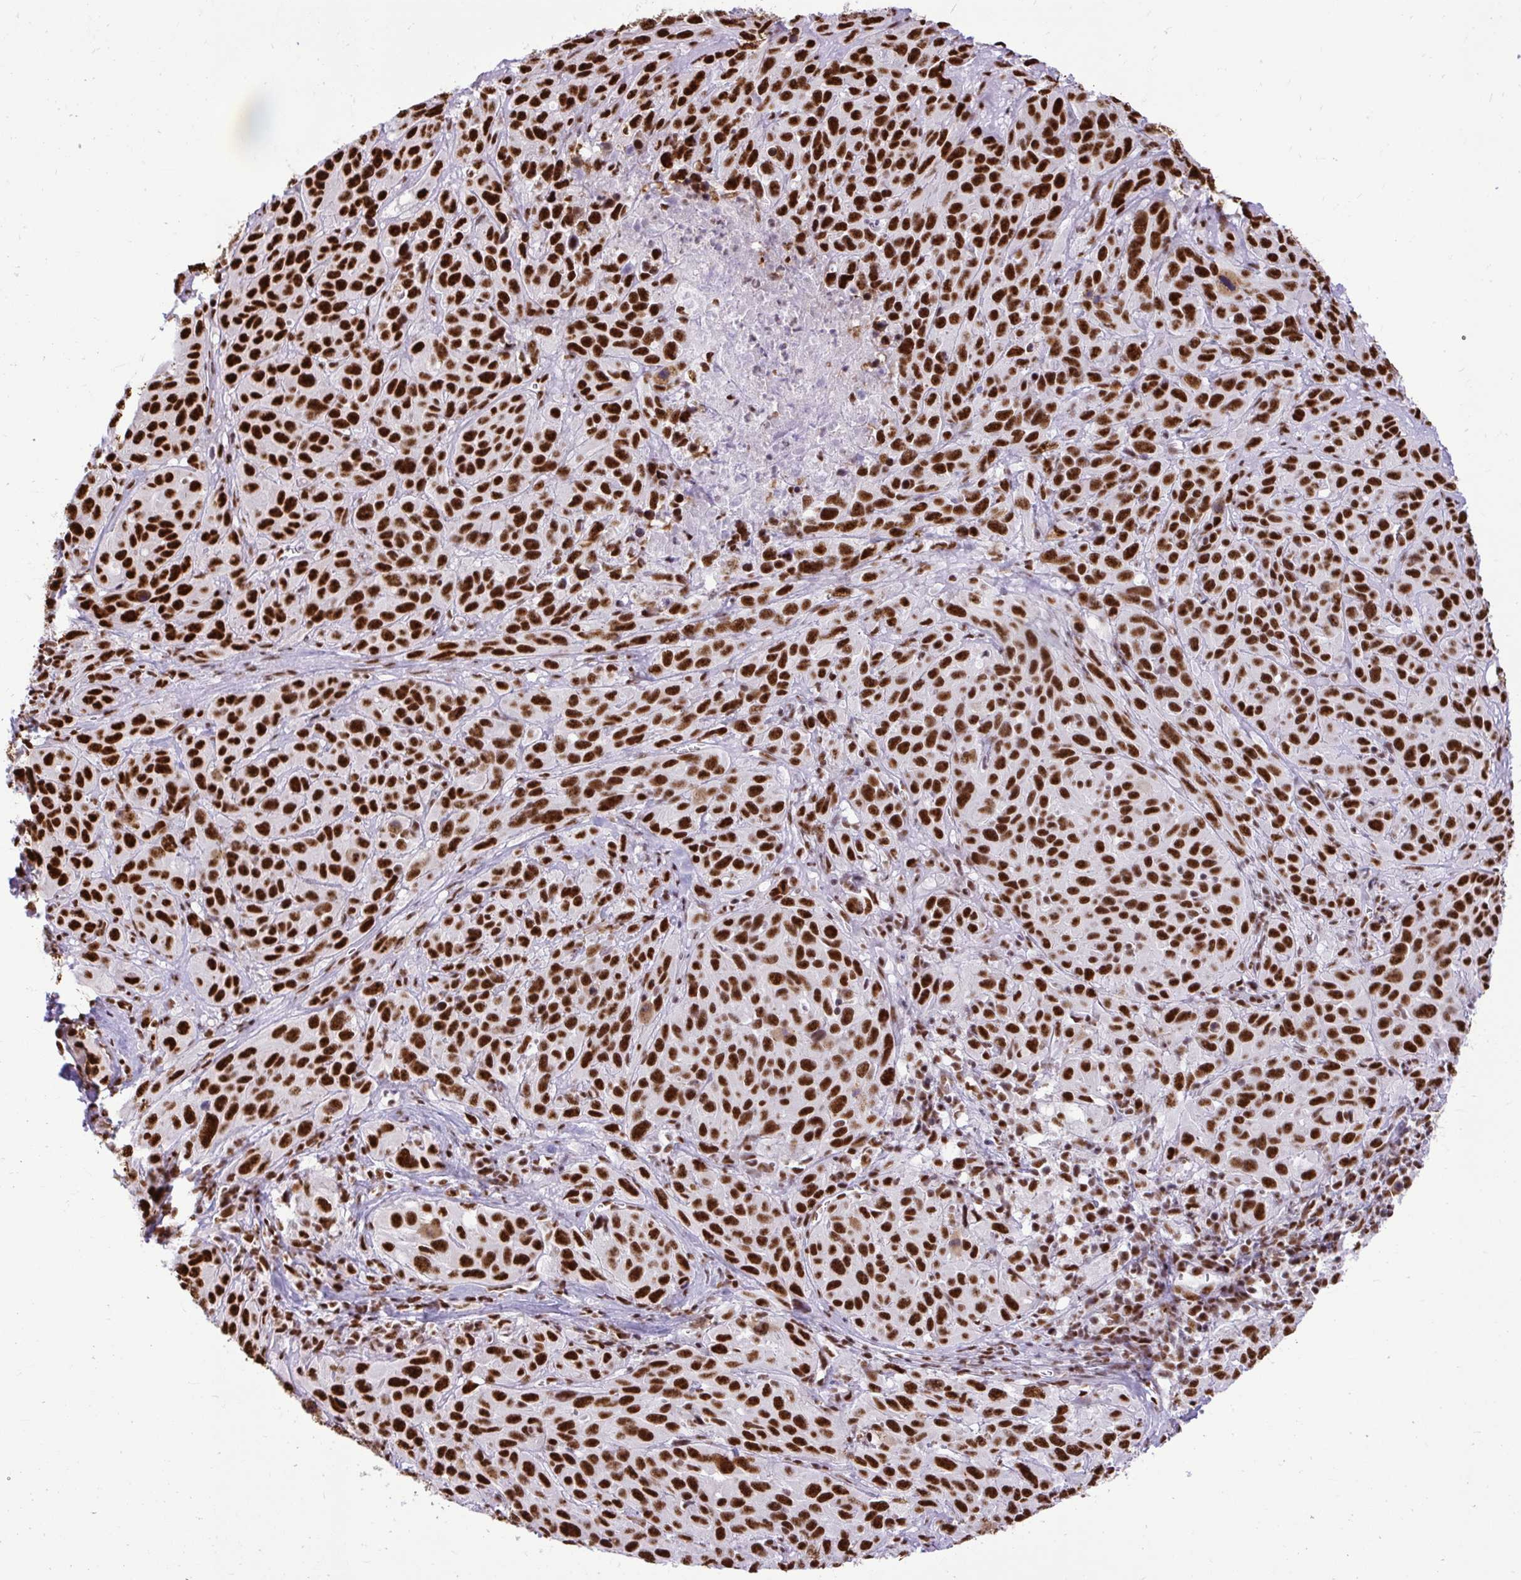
{"staining": {"intensity": "strong", "quantity": ">75%", "location": "nuclear"}, "tissue": "cervical cancer", "cell_type": "Tumor cells", "image_type": "cancer", "snomed": [{"axis": "morphology", "description": "Normal tissue, NOS"}, {"axis": "morphology", "description": "Squamous cell carcinoma, NOS"}, {"axis": "topography", "description": "Cervix"}], "caption": "DAB immunohistochemical staining of human cervical cancer (squamous cell carcinoma) shows strong nuclear protein positivity in about >75% of tumor cells.", "gene": "PRPF19", "patient": {"sex": "female", "age": 51}}